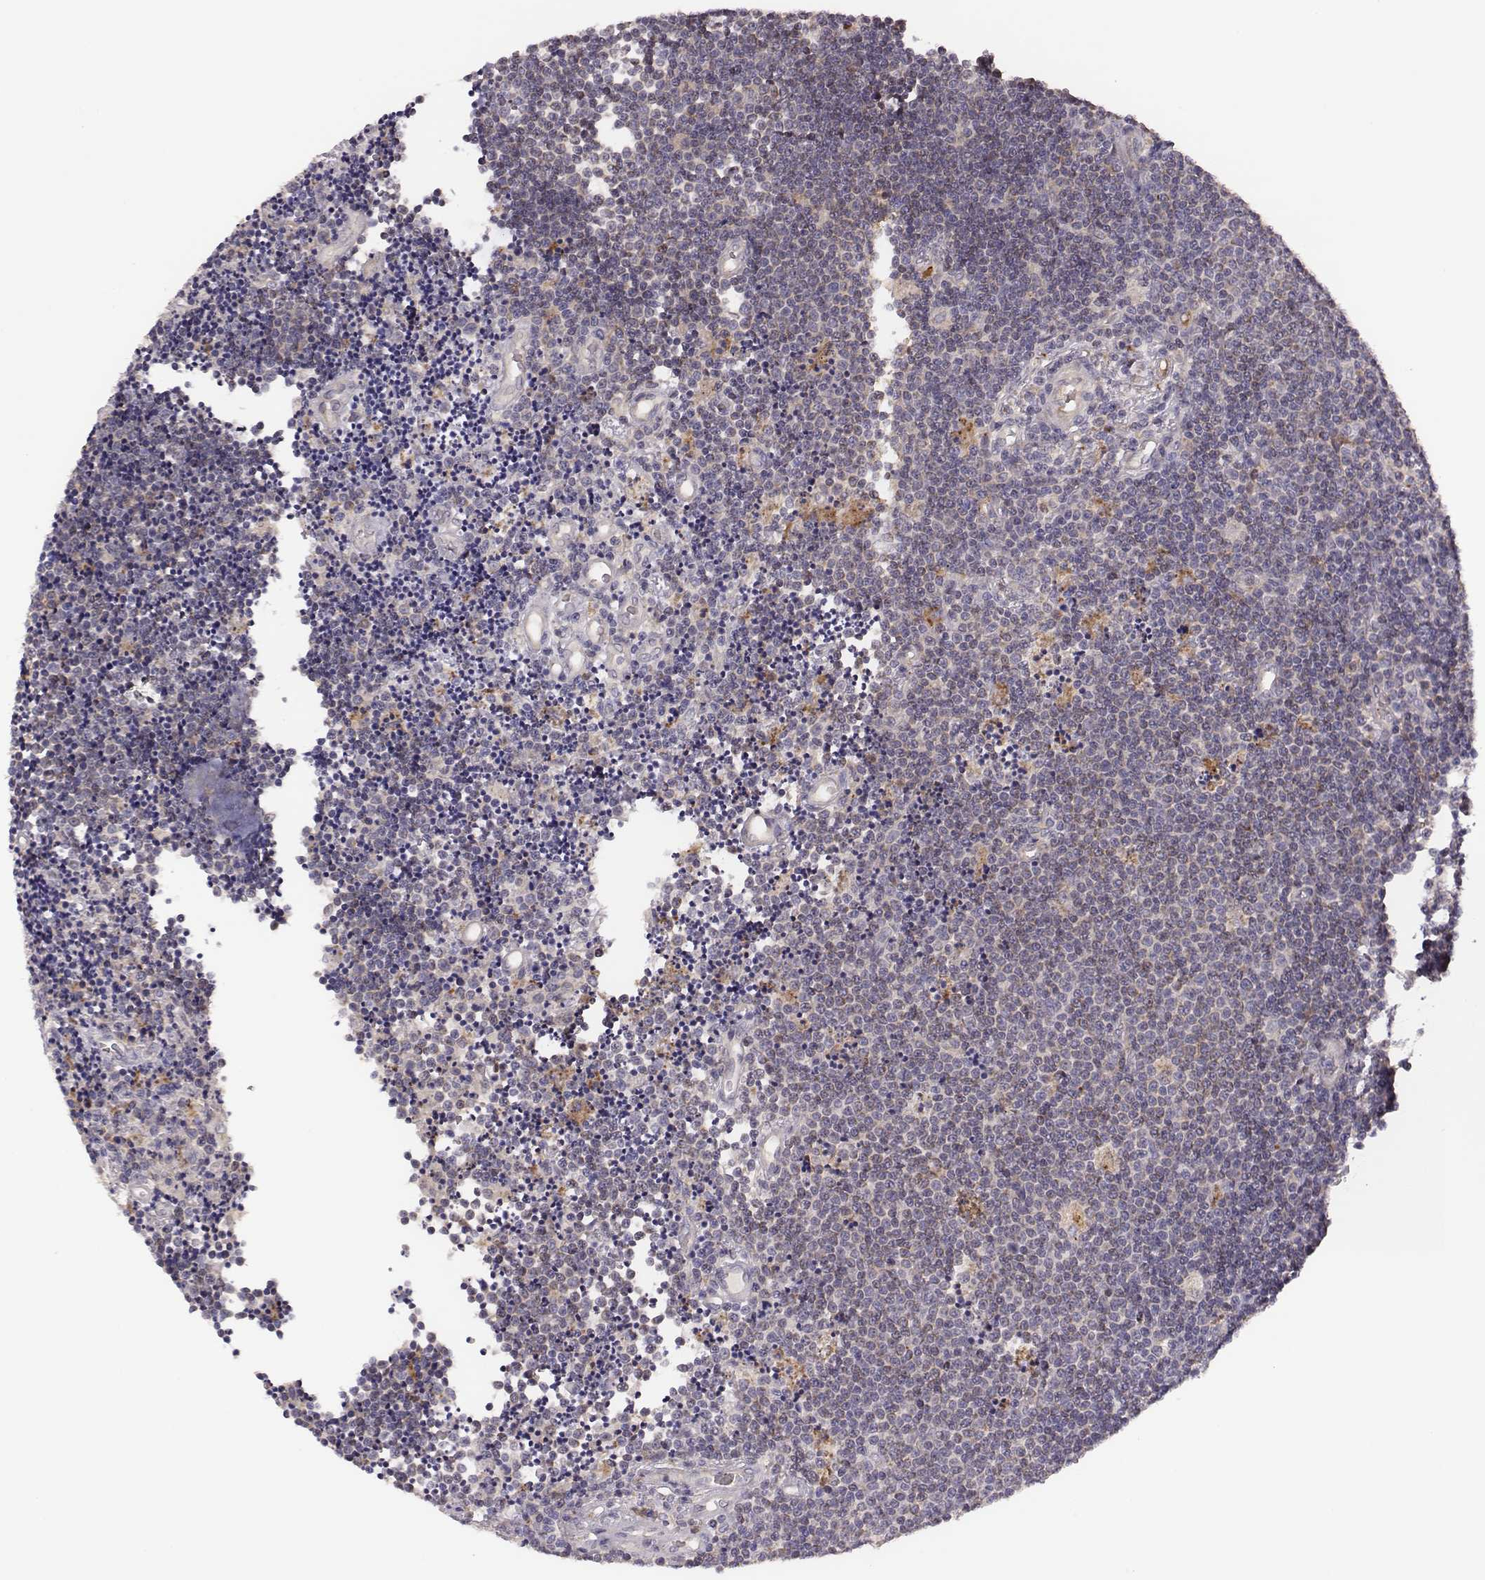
{"staining": {"intensity": "negative", "quantity": "none", "location": "none"}, "tissue": "lymphoma", "cell_type": "Tumor cells", "image_type": "cancer", "snomed": [{"axis": "morphology", "description": "Malignant lymphoma, non-Hodgkin's type, Low grade"}, {"axis": "topography", "description": "Brain"}], "caption": "The histopathology image exhibits no staining of tumor cells in low-grade malignant lymphoma, non-Hodgkin's type.", "gene": "KMO", "patient": {"sex": "female", "age": 66}}